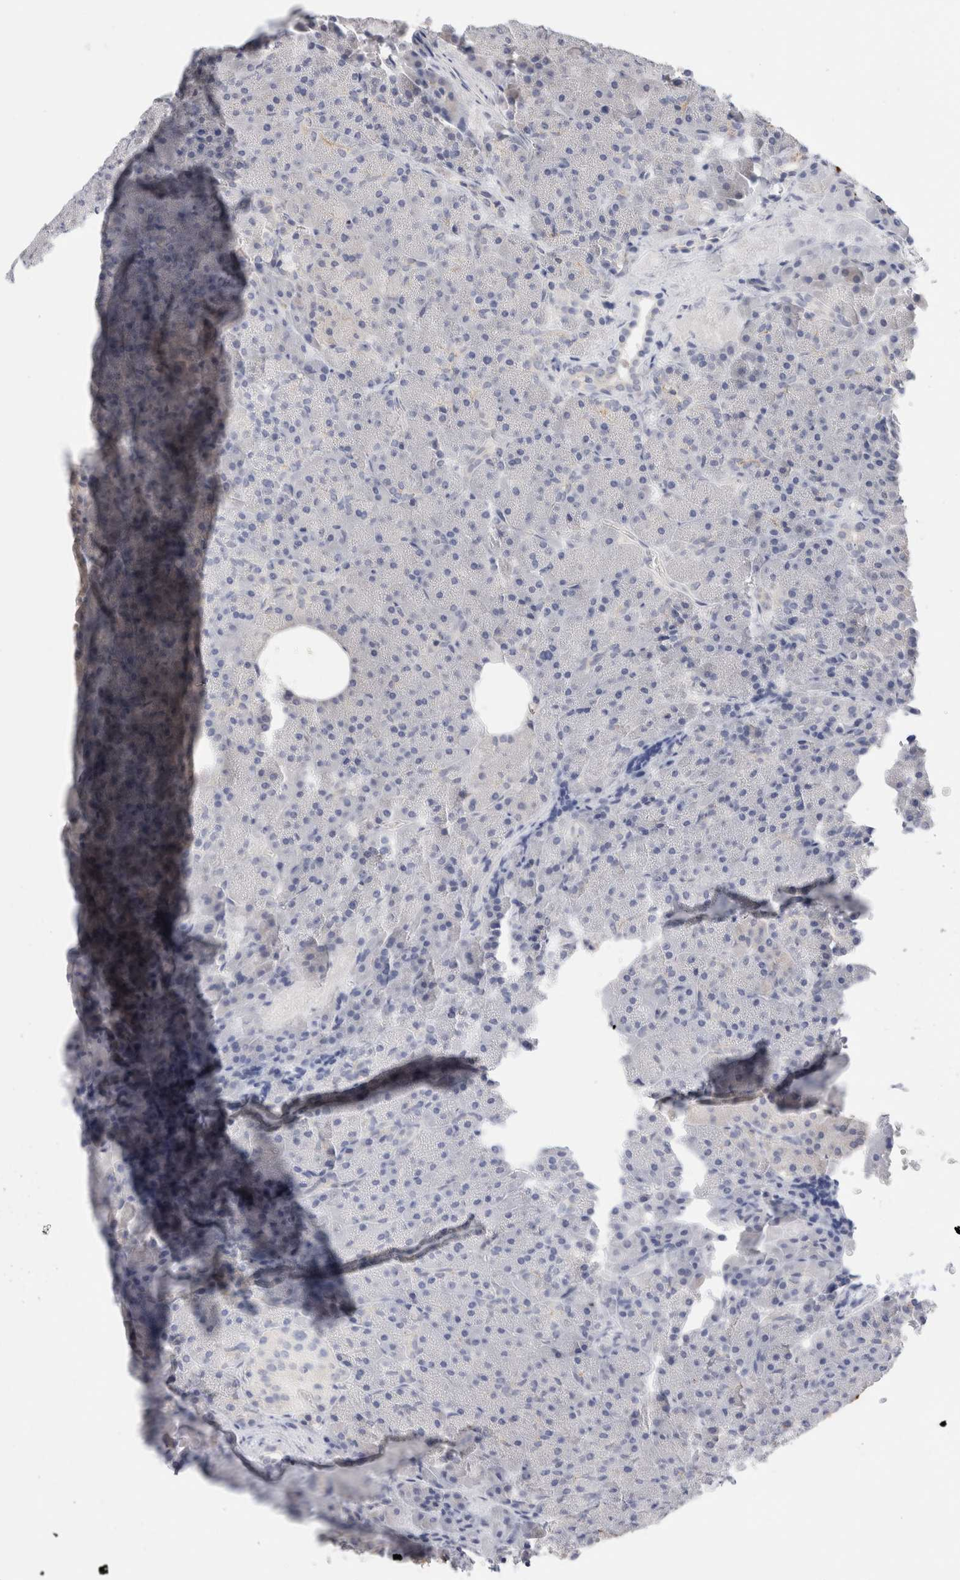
{"staining": {"intensity": "negative", "quantity": "none", "location": "none"}, "tissue": "pancreas", "cell_type": "Exocrine glandular cells", "image_type": "normal", "snomed": [{"axis": "morphology", "description": "Normal tissue, NOS"}, {"axis": "morphology", "description": "Carcinoid, malignant, NOS"}, {"axis": "topography", "description": "Pancreas"}], "caption": "Immunohistochemistry of benign pancreas demonstrates no expression in exocrine glandular cells. The staining is performed using DAB brown chromogen with nuclei counter-stained in using hematoxylin.", "gene": "ADAM30", "patient": {"sex": "female", "age": 35}}